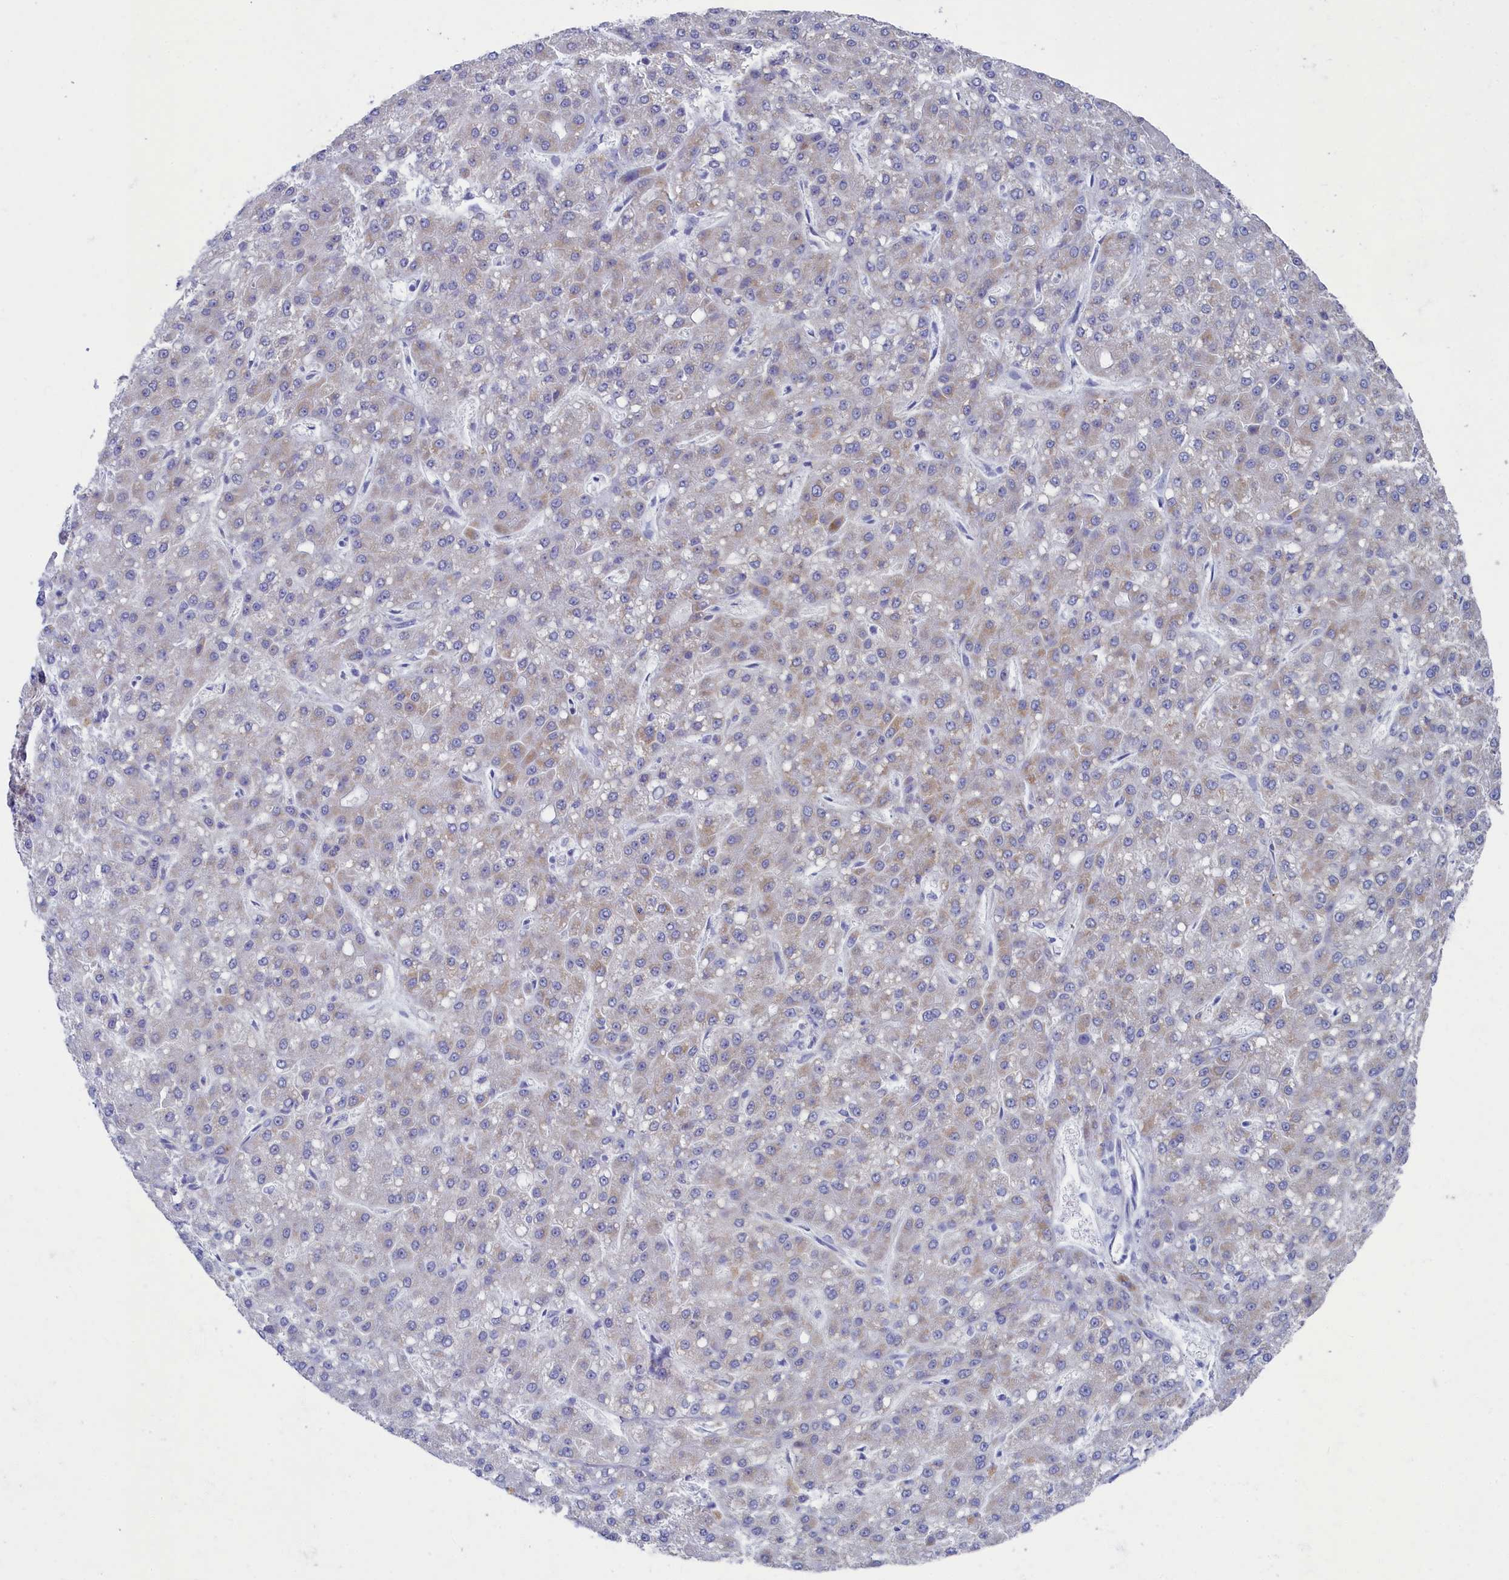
{"staining": {"intensity": "weak", "quantity": "<25%", "location": "cytoplasmic/membranous"}, "tissue": "liver cancer", "cell_type": "Tumor cells", "image_type": "cancer", "snomed": [{"axis": "morphology", "description": "Carcinoma, Hepatocellular, NOS"}, {"axis": "topography", "description": "Liver"}], "caption": "Immunohistochemical staining of liver cancer shows no significant staining in tumor cells.", "gene": "OCIAD2", "patient": {"sex": "male", "age": 67}}